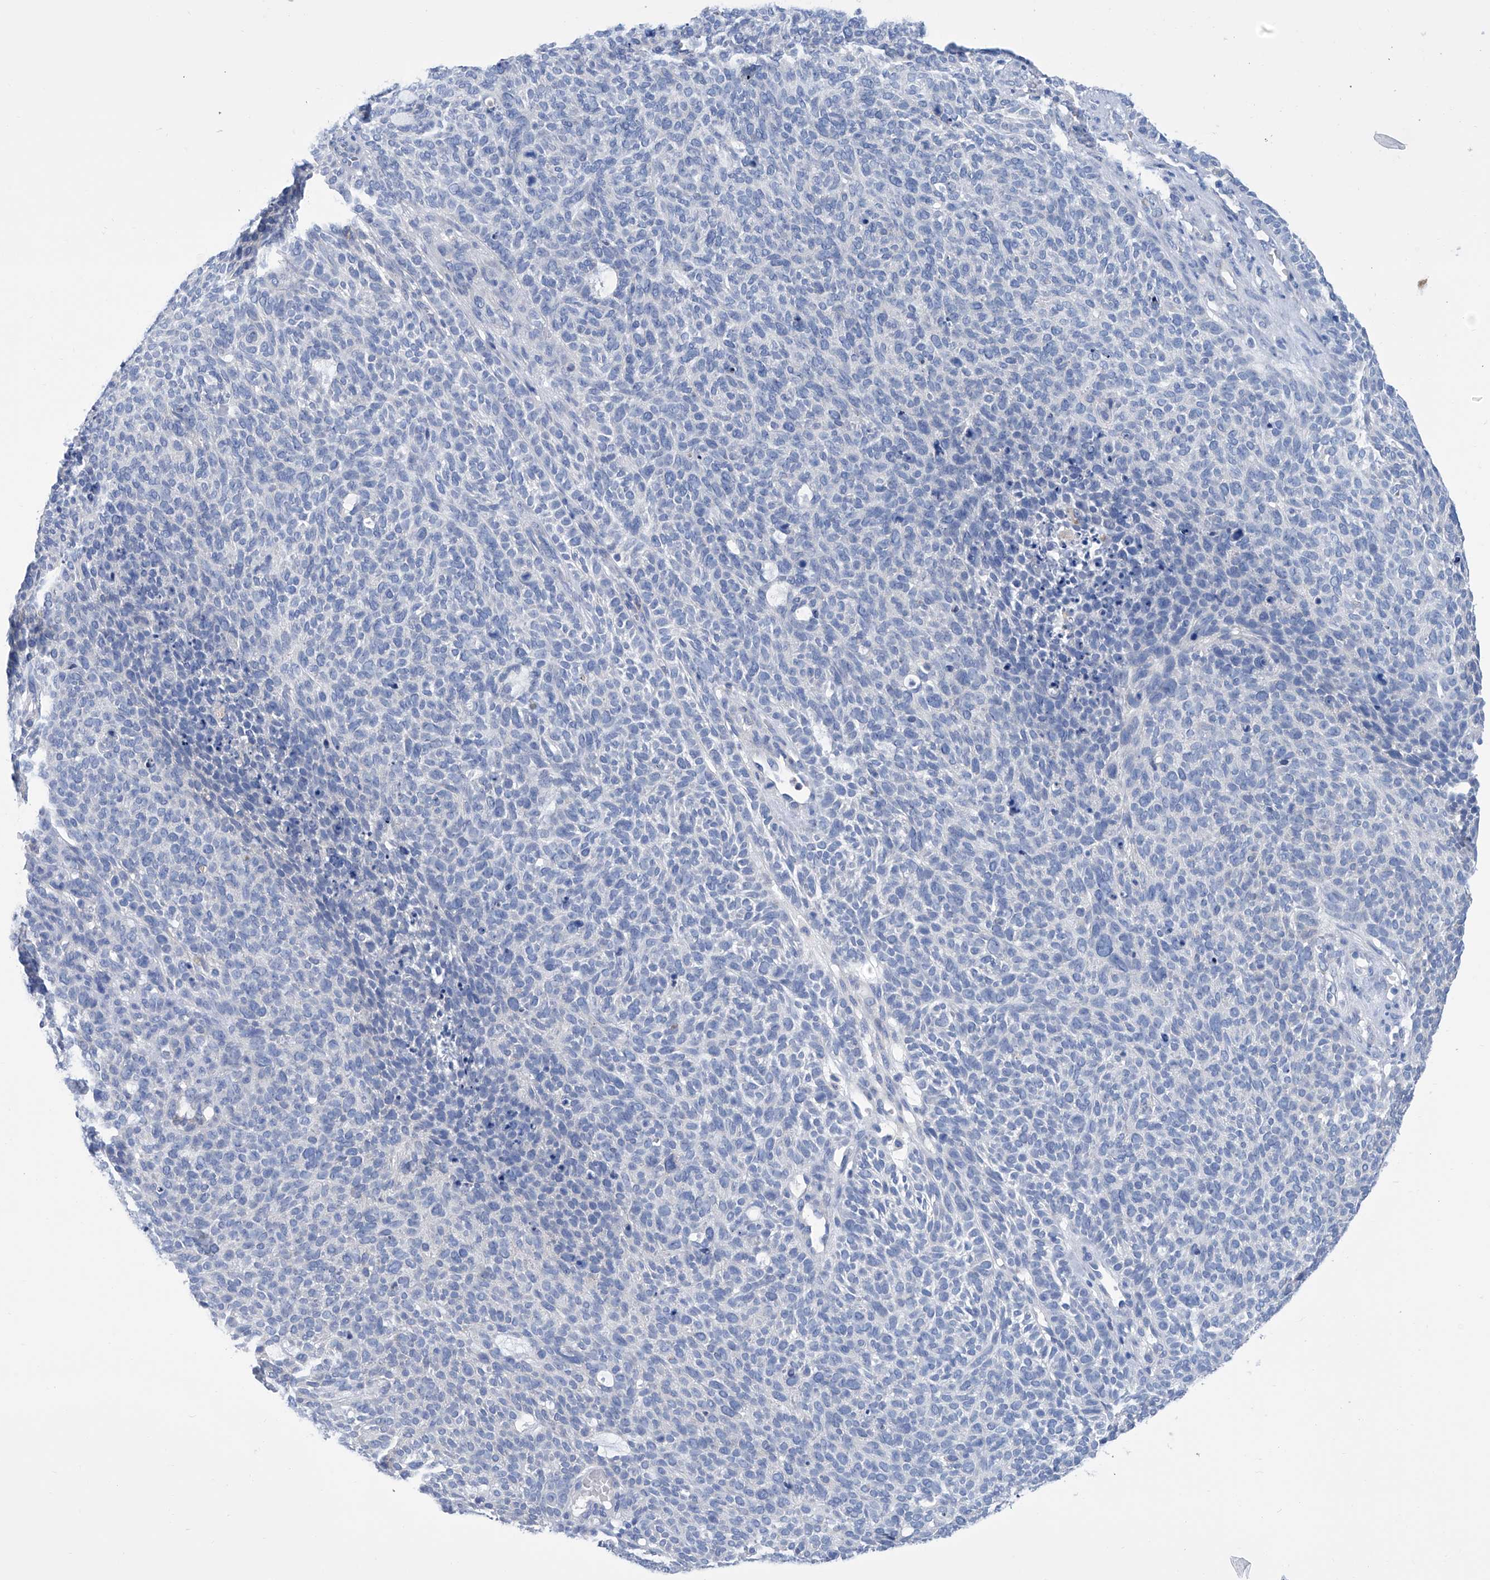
{"staining": {"intensity": "negative", "quantity": "none", "location": "none"}, "tissue": "skin cancer", "cell_type": "Tumor cells", "image_type": "cancer", "snomed": [{"axis": "morphology", "description": "Squamous cell carcinoma, NOS"}, {"axis": "topography", "description": "Skin"}], "caption": "An immunohistochemistry (IHC) photomicrograph of skin squamous cell carcinoma is shown. There is no staining in tumor cells of skin squamous cell carcinoma. Nuclei are stained in blue.", "gene": "IMPA2", "patient": {"sex": "female", "age": 90}}